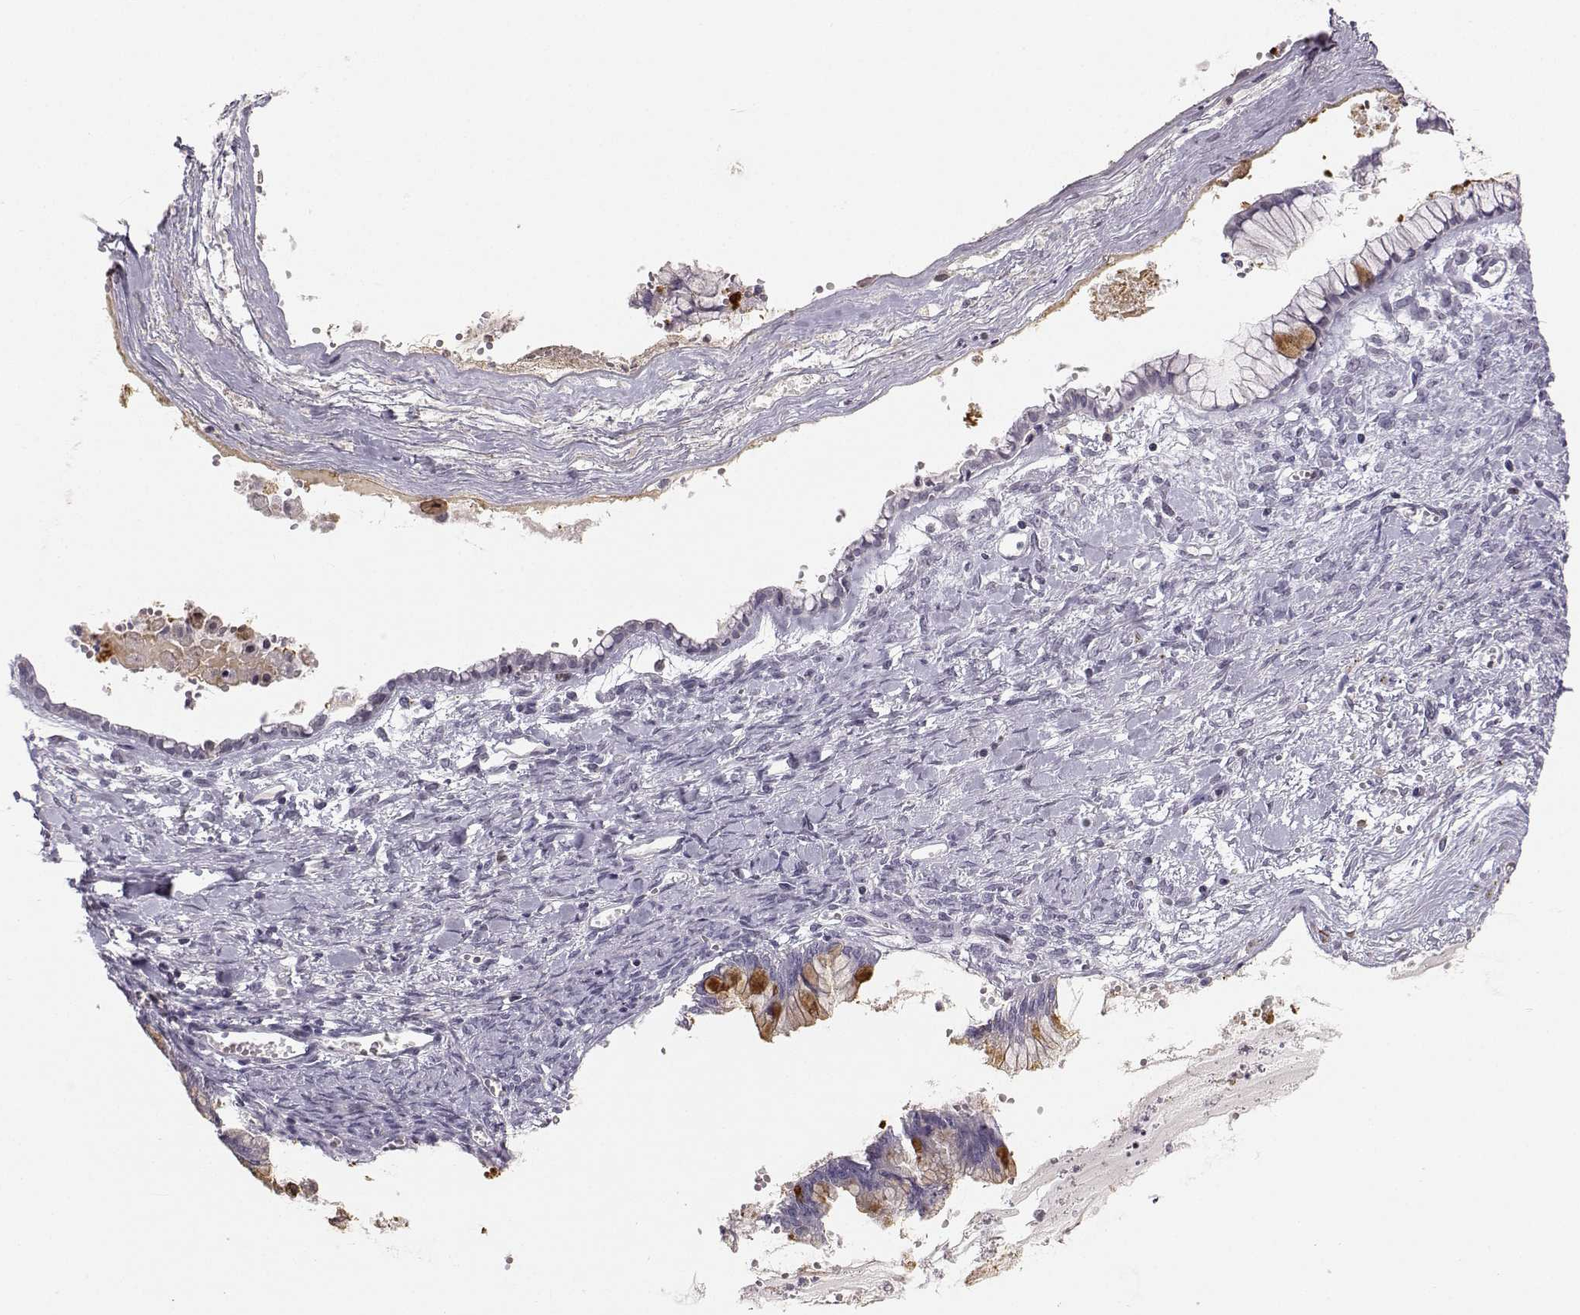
{"staining": {"intensity": "moderate", "quantity": "<25%", "location": "cytoplasmic/membranous"}, "tissue": "ovarian cancer", "cell_type": "Tumor cells", "image_type": "cancer", "snomed": [{"axis": "morphology", "description": "Cystadenocarcinoma, mucinous, NOS"}, {"axis": "topography", "description": "Ovary"}], "caption": "Immunohistochemical staining of human ovarian cancer (mucinous cystadenocarcinoma) reveals low levels of moderate cytoplasmic/membranous positivity in approximately <25% of tumor cells.", "gene": "HTR7", "patient": {"sex": "female", "age": 67}}